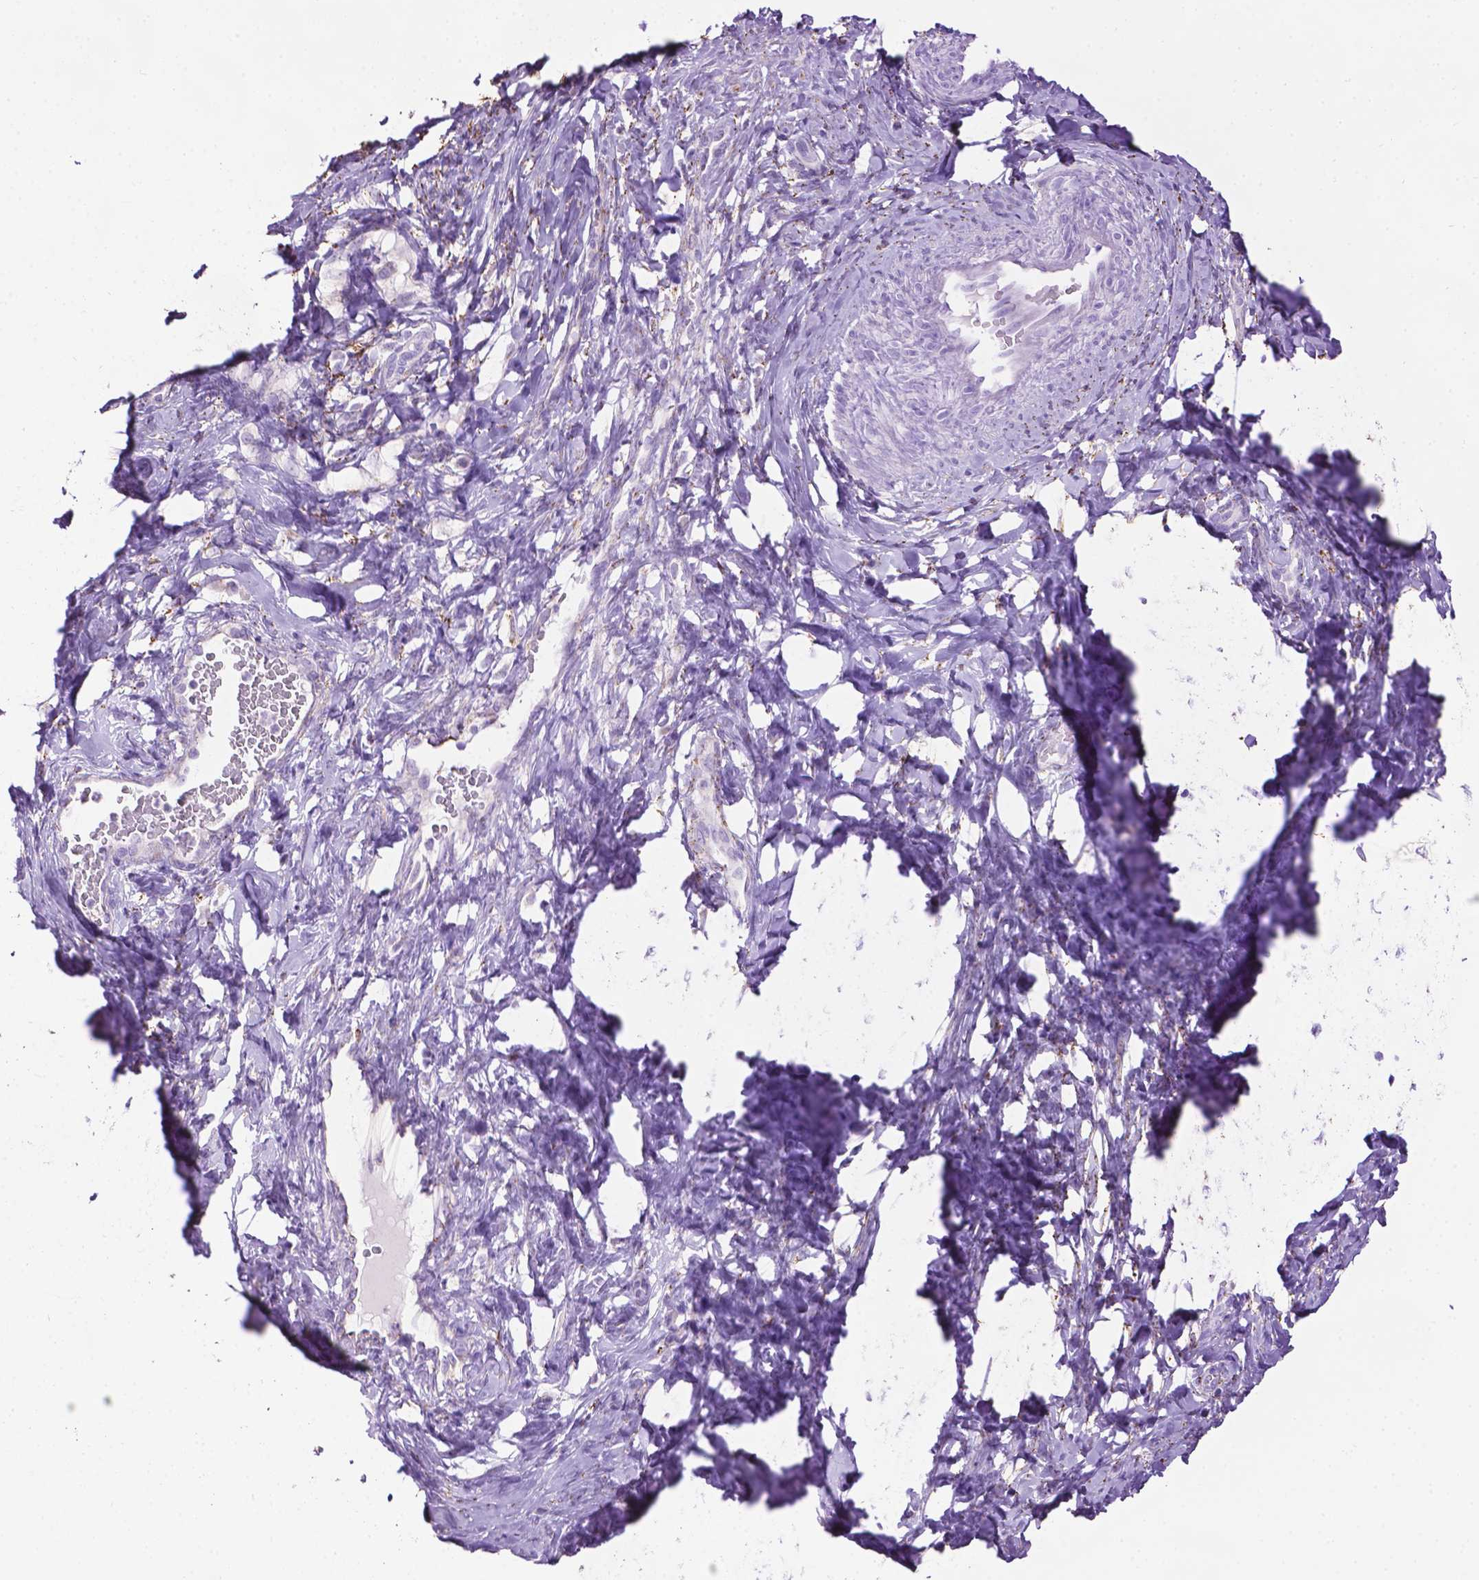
{"staining": {"intensity": "negative", "quantity": "none", "location": "none"}, "tissue": "cervical cancer", "cell_type": "Tumor cells", "image_type": "cancer", "snomed": [{"axis": "morphology", "description": "Normal tissue, NOS"}, {"axis": "morphology", "description": "Squamous cell carcinoma, NOS"}, {"axis": "topography", "description": "Cervix"}], "caption": "Tumor cells show no significant positivity in squamous cell carcinoma (cervical).", "gene": "TMEM132E", "patient": {"sex": "female", "age": 51}}